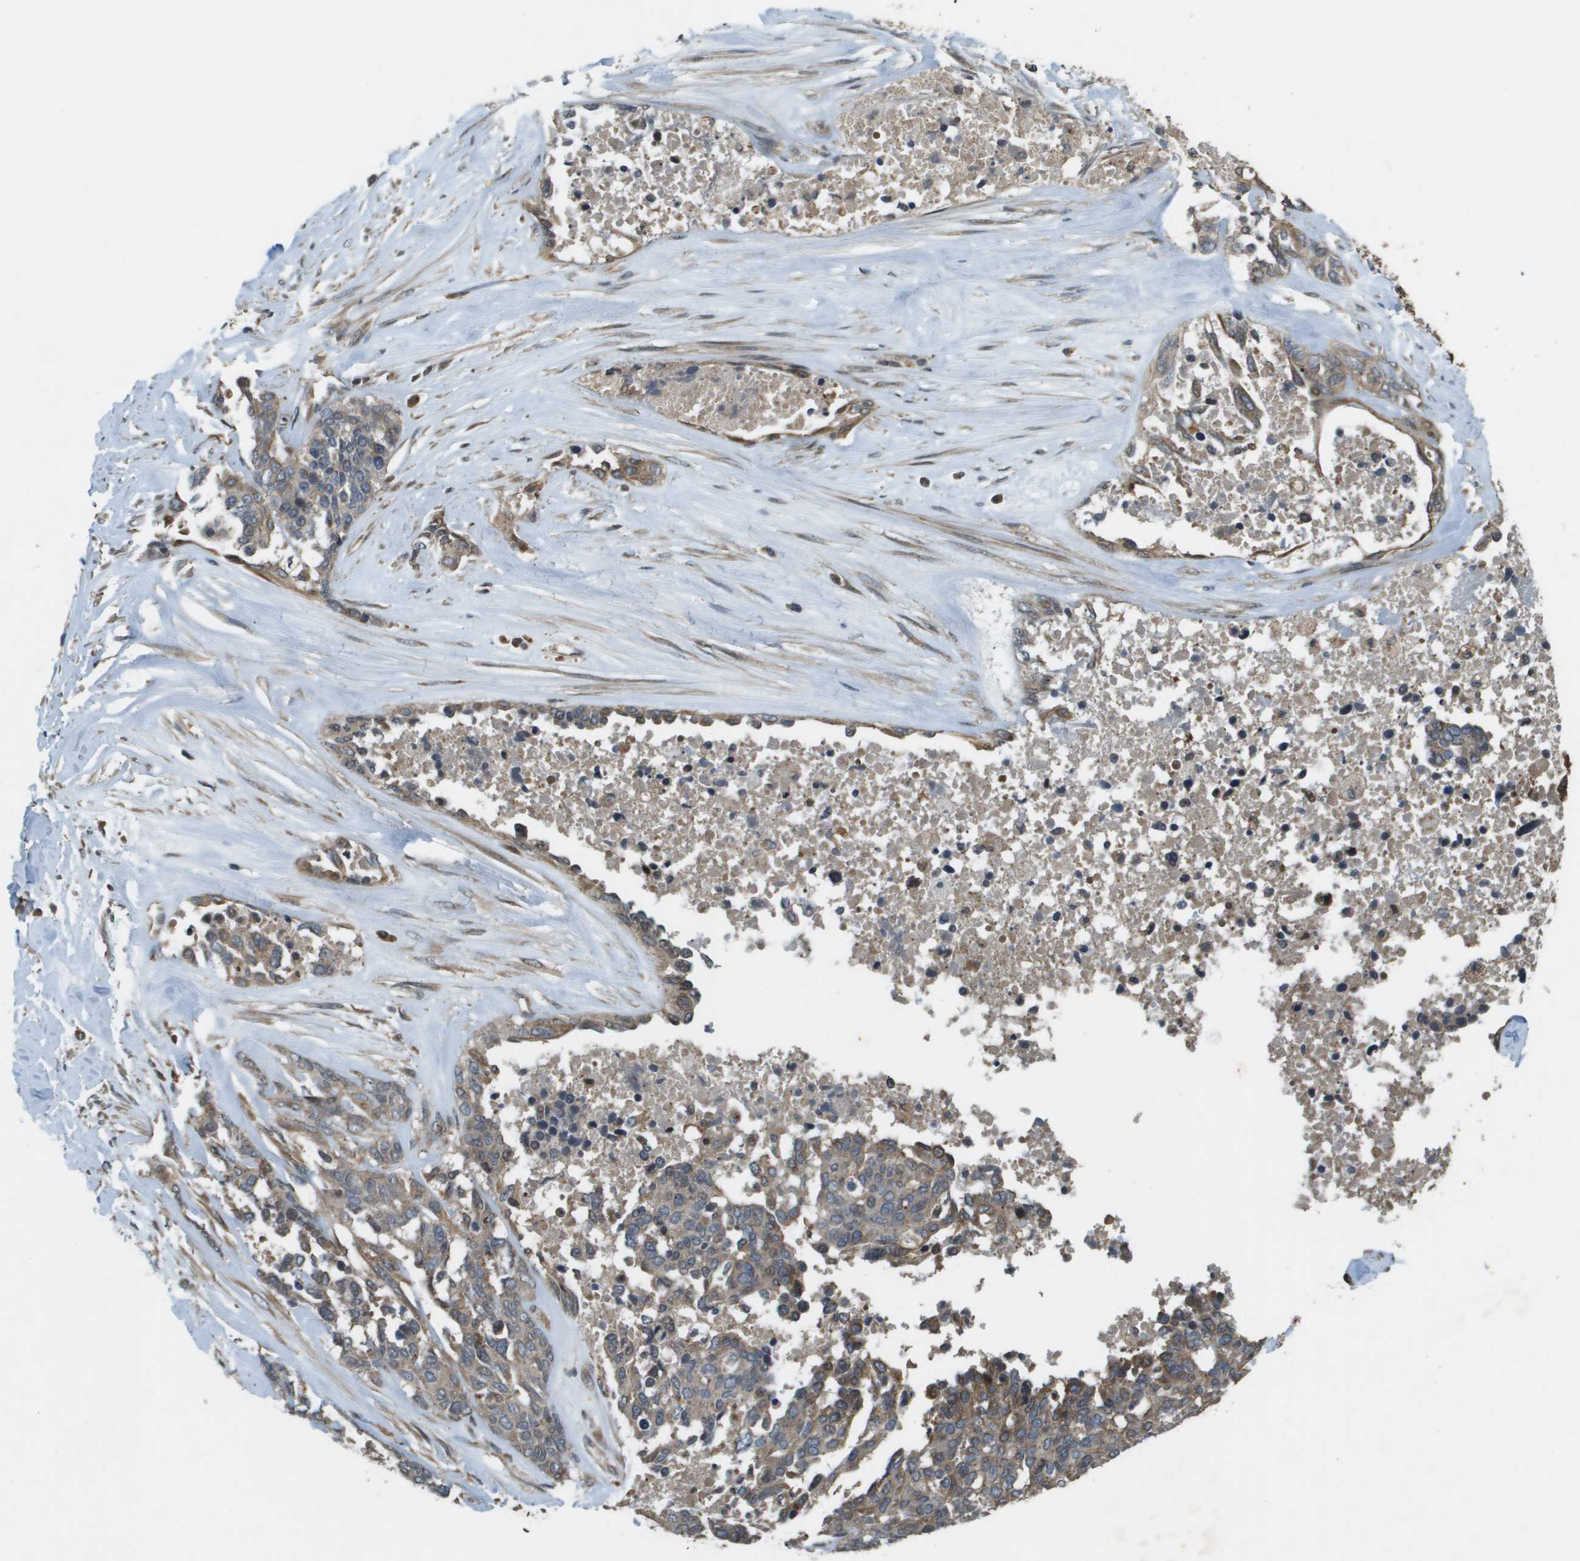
{"staining": {"intensity": "weak", "quantity": ">75%", "location": "cytoplasmic/membranous"}, "tissue": "ovarian cancer", "cell_type": "Tumor cells", "image_type": "cancer", "snomed": [{"axis": "morphology", "description": "Cystadenocarcinoma, serous, NOS"}, {"axis": "topography", "description": "Ovary"}], "caption": "Immunohistochemical staining of human ovarian serous cystadenocarcinoma exhibits low levels of weak cytoplasmic/membranous positivity in about >75% of tumor cells. Nuclei are stained in blue.", "gene": "CDKN2C", "patient": {"sex": "female", "age": 44}}